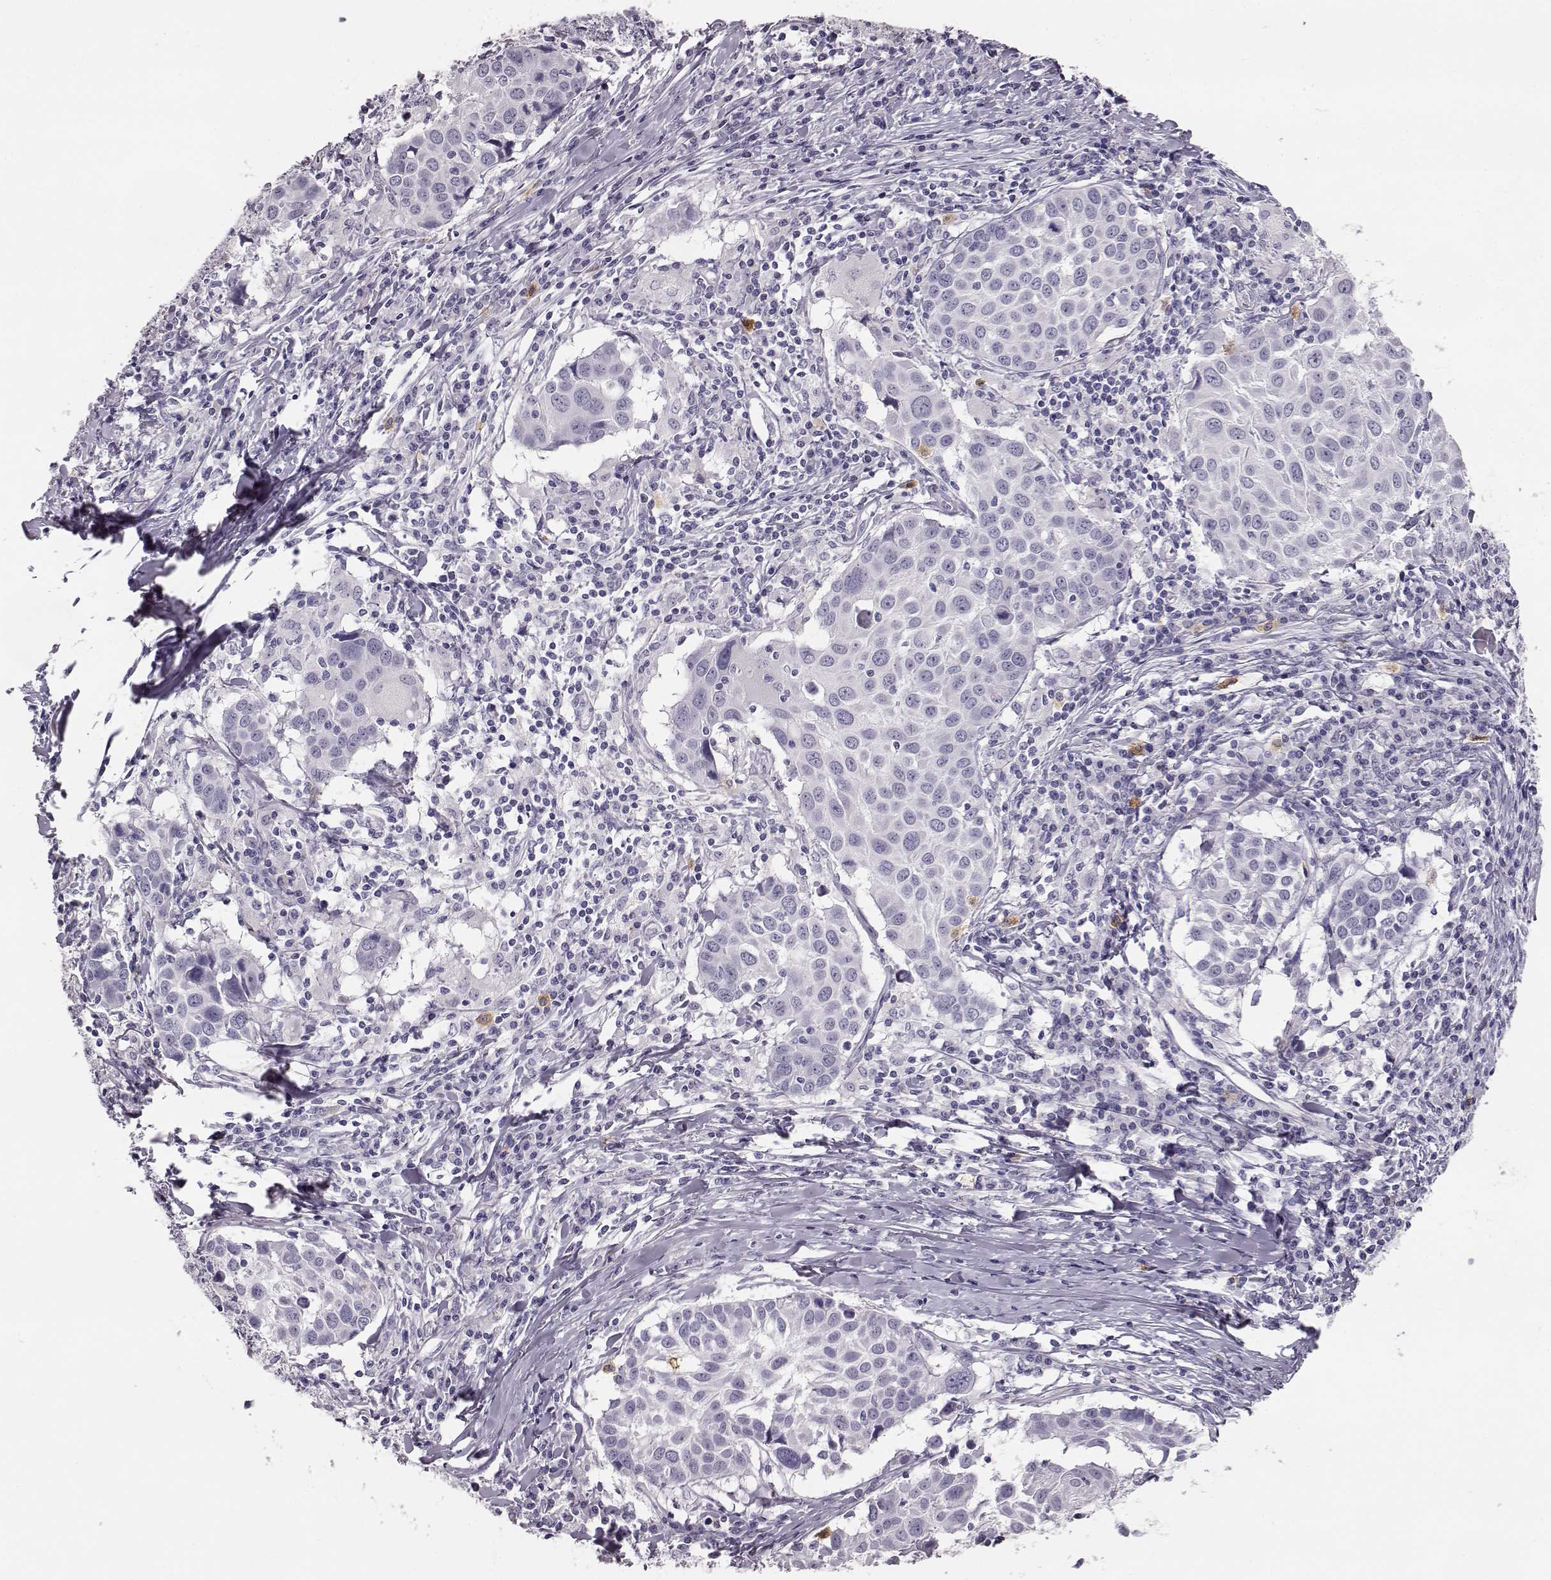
{"staining": {"intensity": "negative", "quantity": "none", "location": "none"}, "tissue": "lung cancer", "cell_type": "Tumor cells", "image_type": "cancer", "snomed": [{"axis": "morphology", "description": "Squamous cell carcinoma, NOS"}, {"axis": "topography", "description": "Lung"}], "caption": "Tumor cells are negative for brown protein staining in lung cancer.", "gene": "NPTXR", "patient": {"sex": "male", "age": 57}}